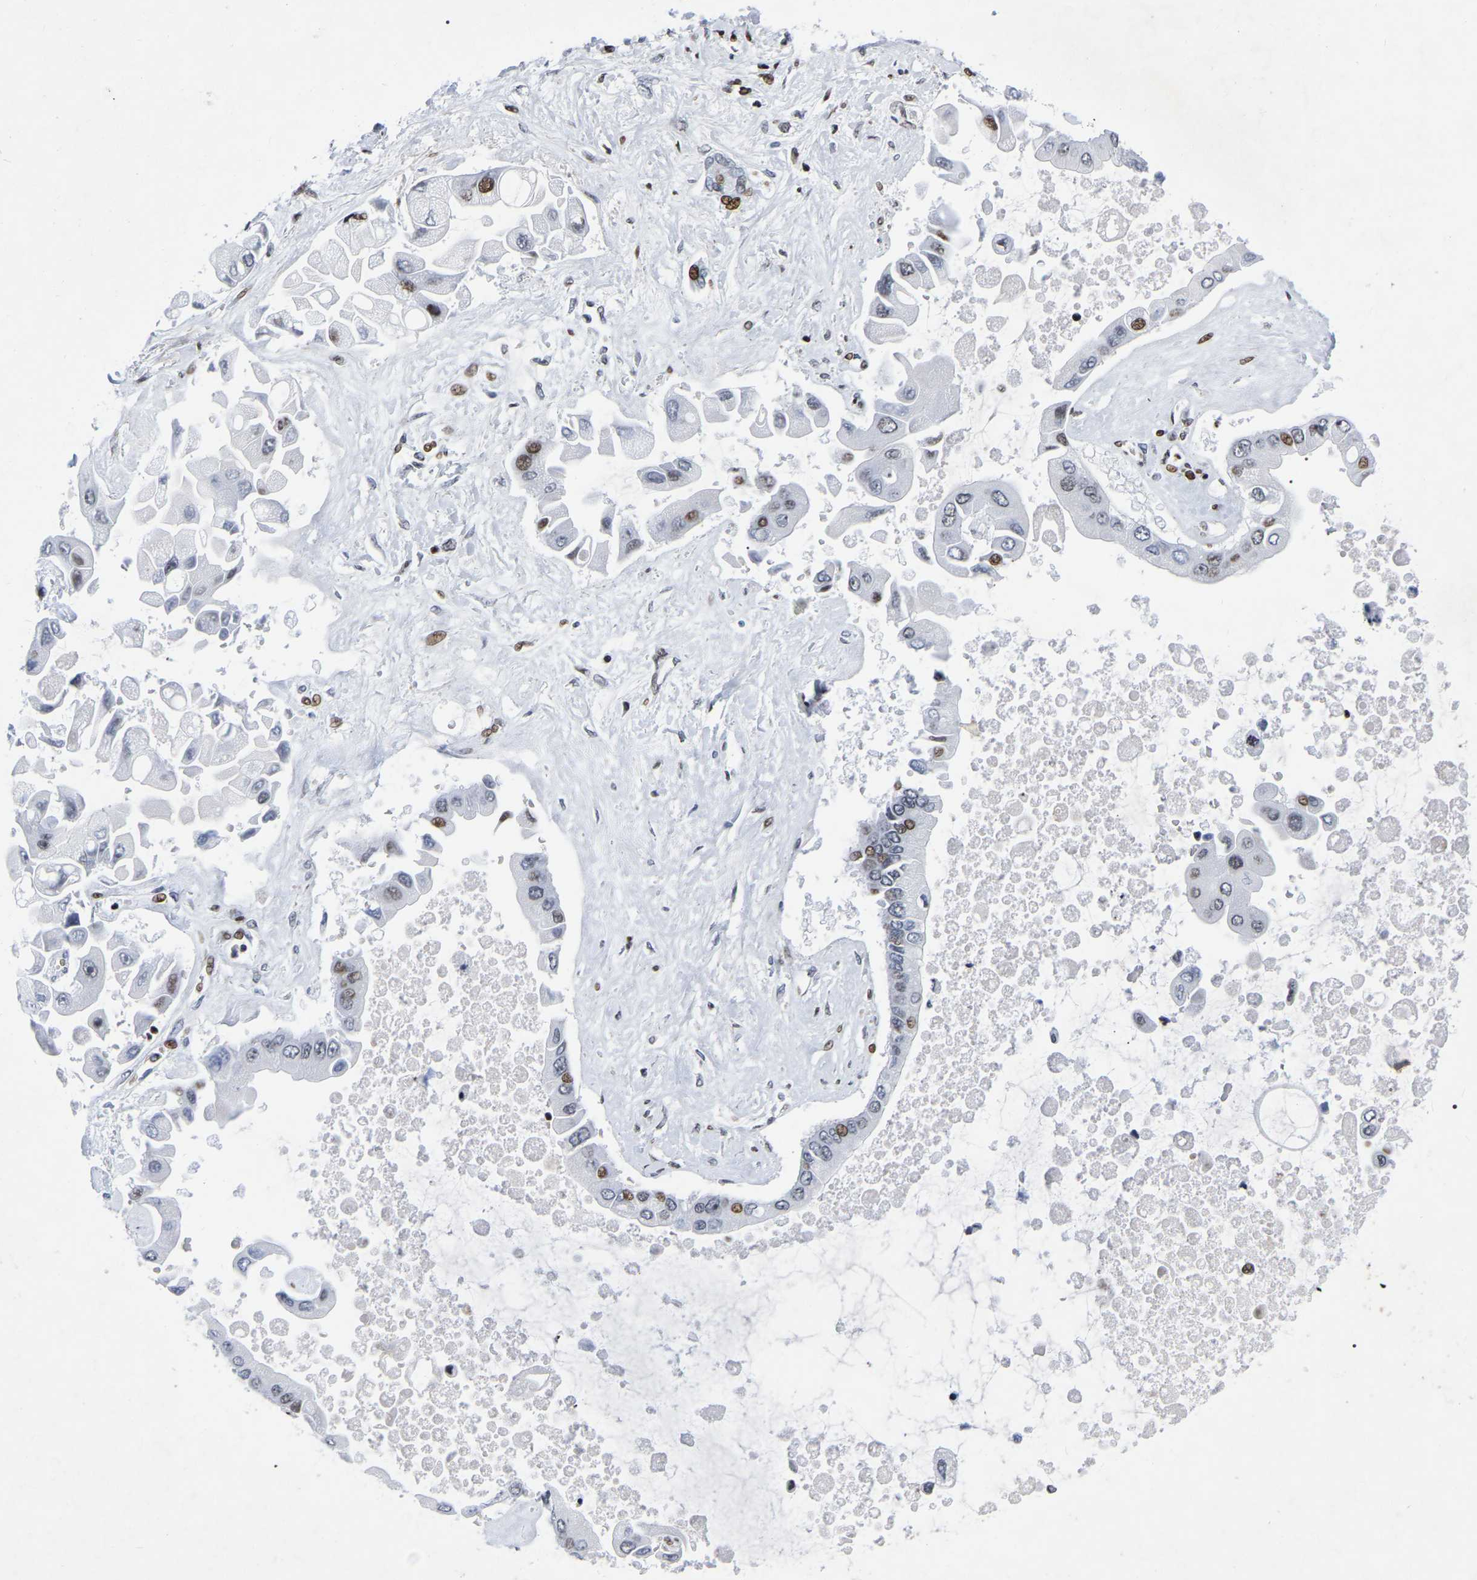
{"staining": {"intensity": "moderate", "quantity": "<25%", "location": "nuclear"}, "tissue": "liver cancer", "cell_type": "Tumor cells", "image_type": "cancer", "snomed": [{"axis": "morphology", "description": "Cholangiocarcinoma"}, {"axis": "topography", "description": "Liver"}], "caption": "Protein staining displays moderate nuclear staining in approximately <25% of tumor cells in cholangiocarcinoma (liver).", "gene": "PRCC", "patient": {"sex": "male", "age": 50}}